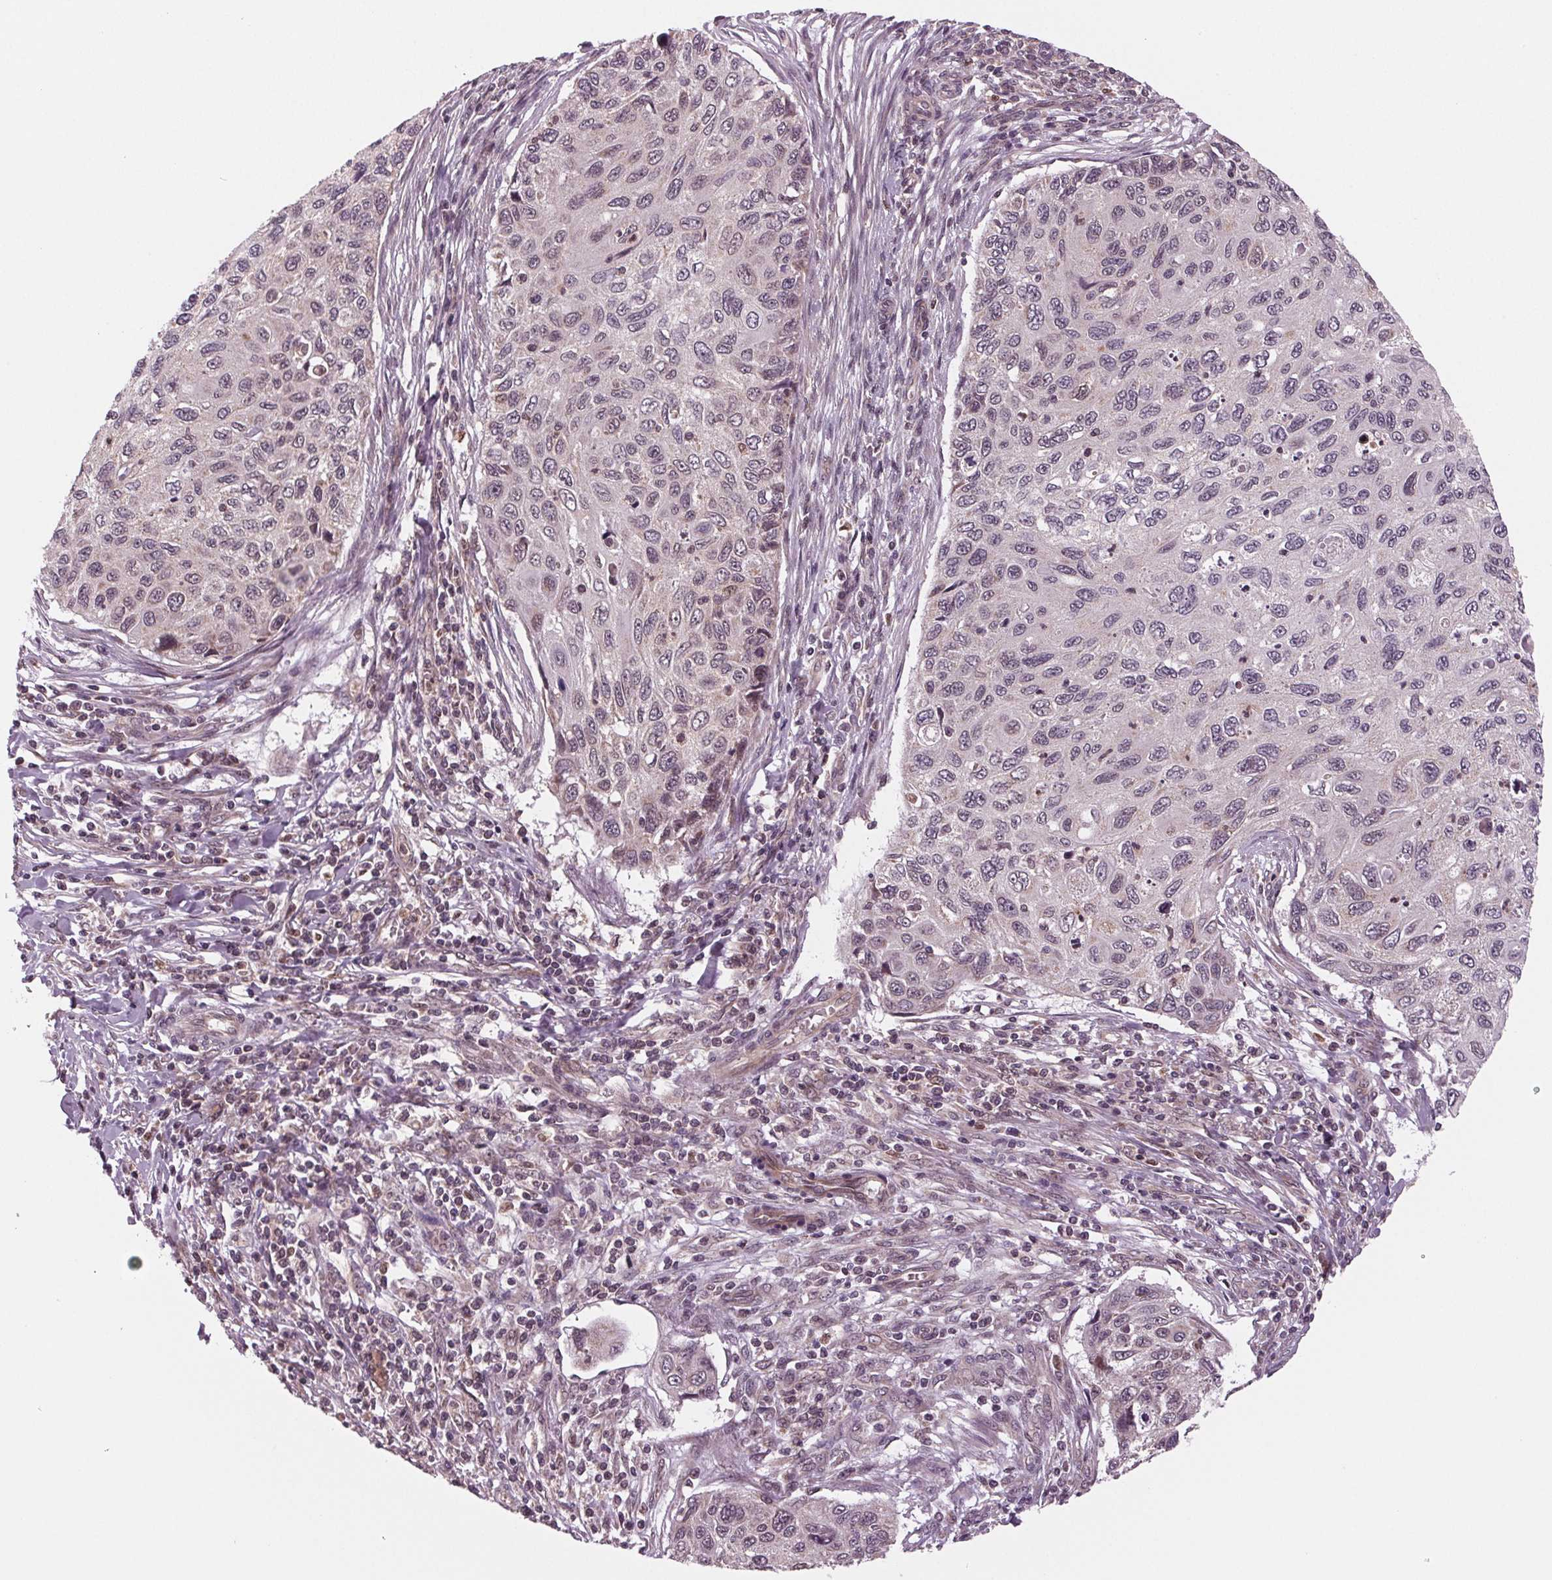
{"staining": {"intensity": "negative", "quantity": "none", "location": "none"}, "tissue": "cervical cancer", "cell_type": "Tumor cells", "image_type": "cancer", "snomed": [{"axis": "morphology", "description": "Squamous cell carcinoma, NOS"}, {"axis": "topography", "description": "Cervix"}], "caption": "There is no significant staining in tumor cells of cervical cancer.", "gene": "STAT3", "patient": {"sex": "female", "age": 70}}